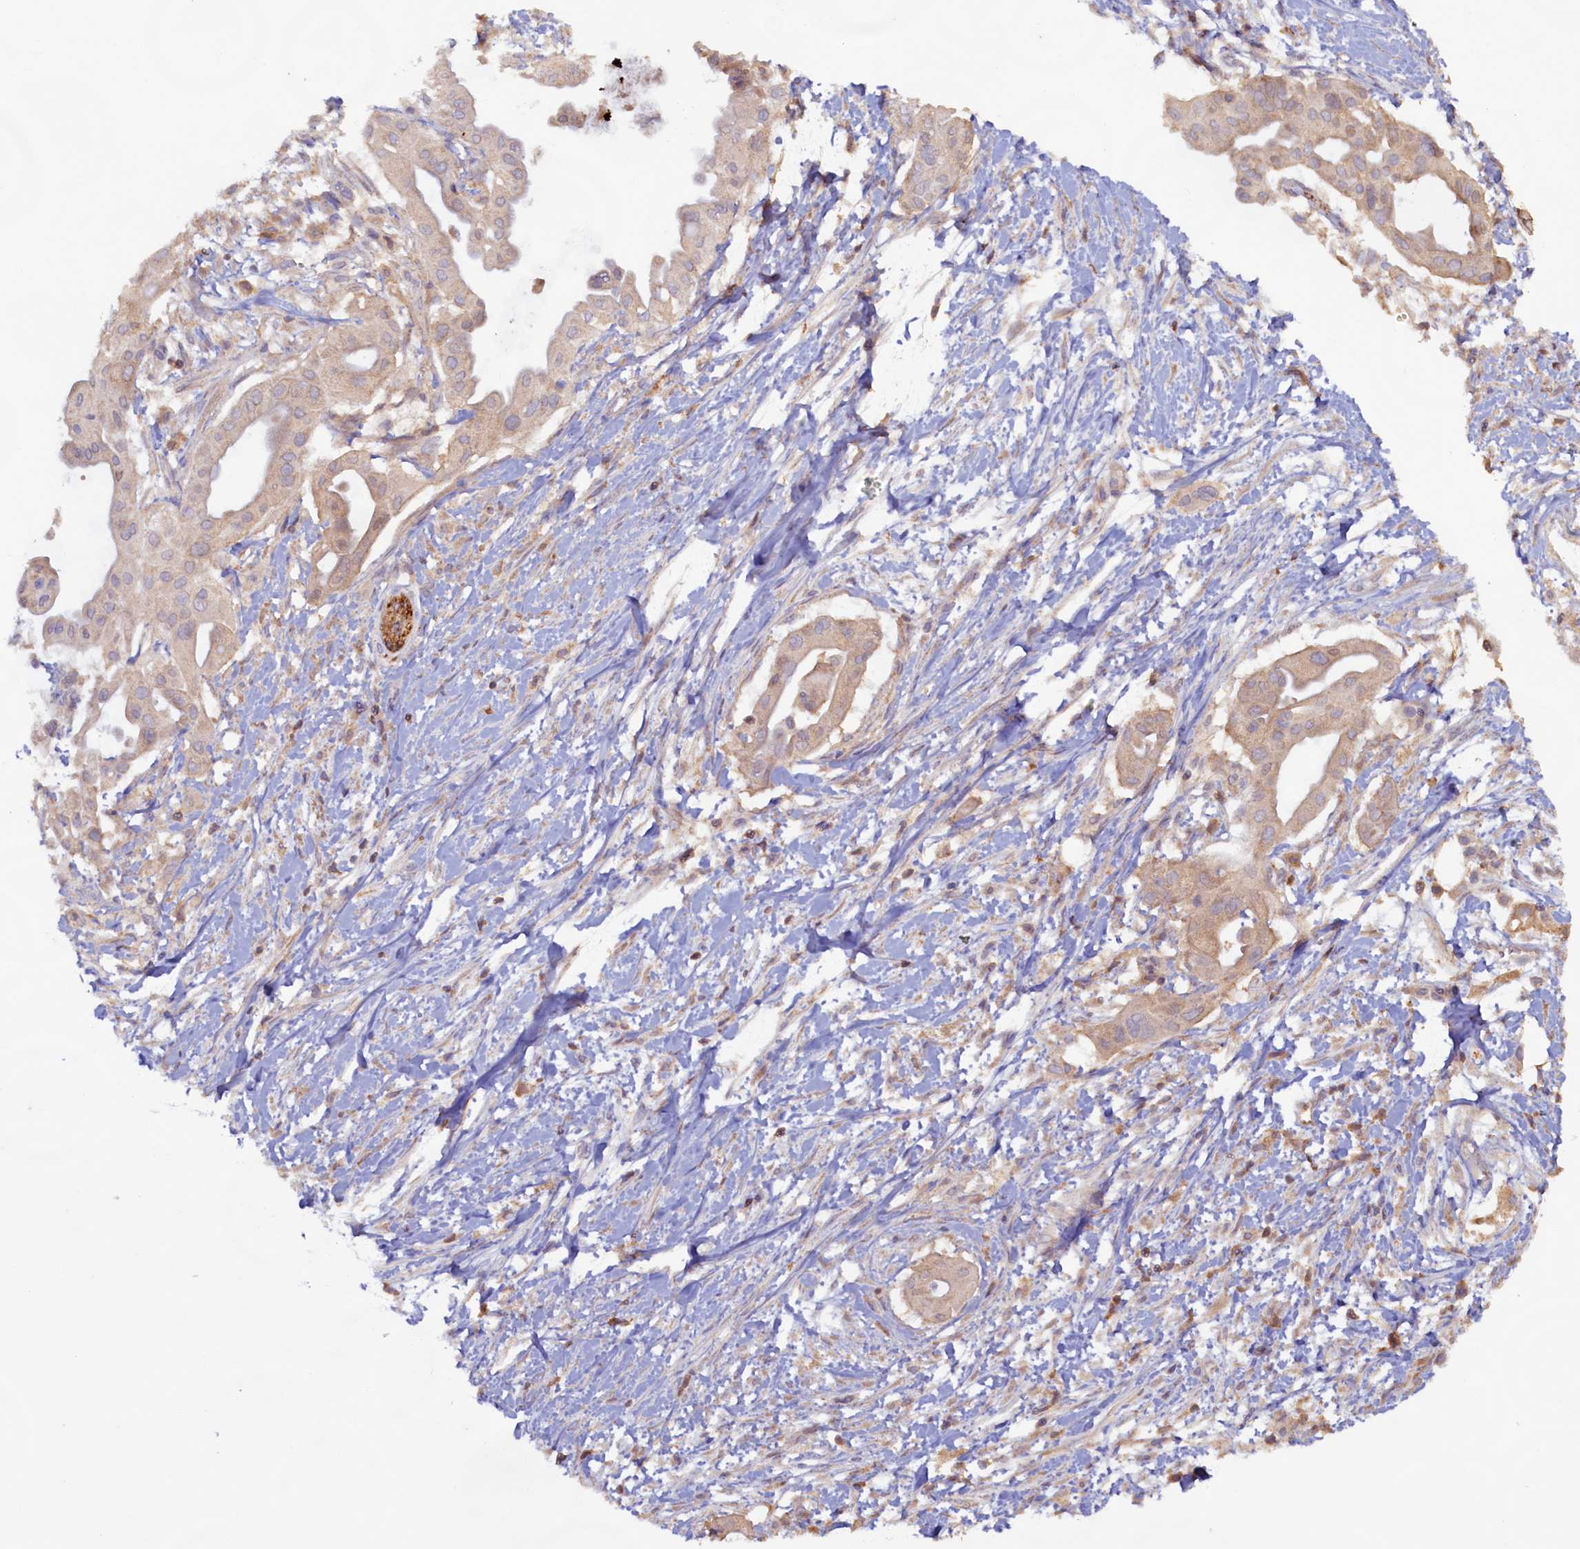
{"staining": {"intensity": "weak", "quantity": "25%-75%", "location": "cytoplasmic/membranous"}, "tissue": "pancreatic cancer", "cell_type": "Tumor cells", "image_type": "cancer", "snomed": [{"axis": "morphology", "description": "Adenocarcinoma, NOS"}, {"axis": "topography", "description": "Pancreas"}], "caption": "A histopathology image of pancreatic adenocarcinoma stained for a protein demonstrates weak cytoplasmic/membranous brown staining in tumor cells. (IHC, brightfield microscopy, high magnification).", "gene": "FUNDC1", "patient": {"sex": "male", "age": 68}}